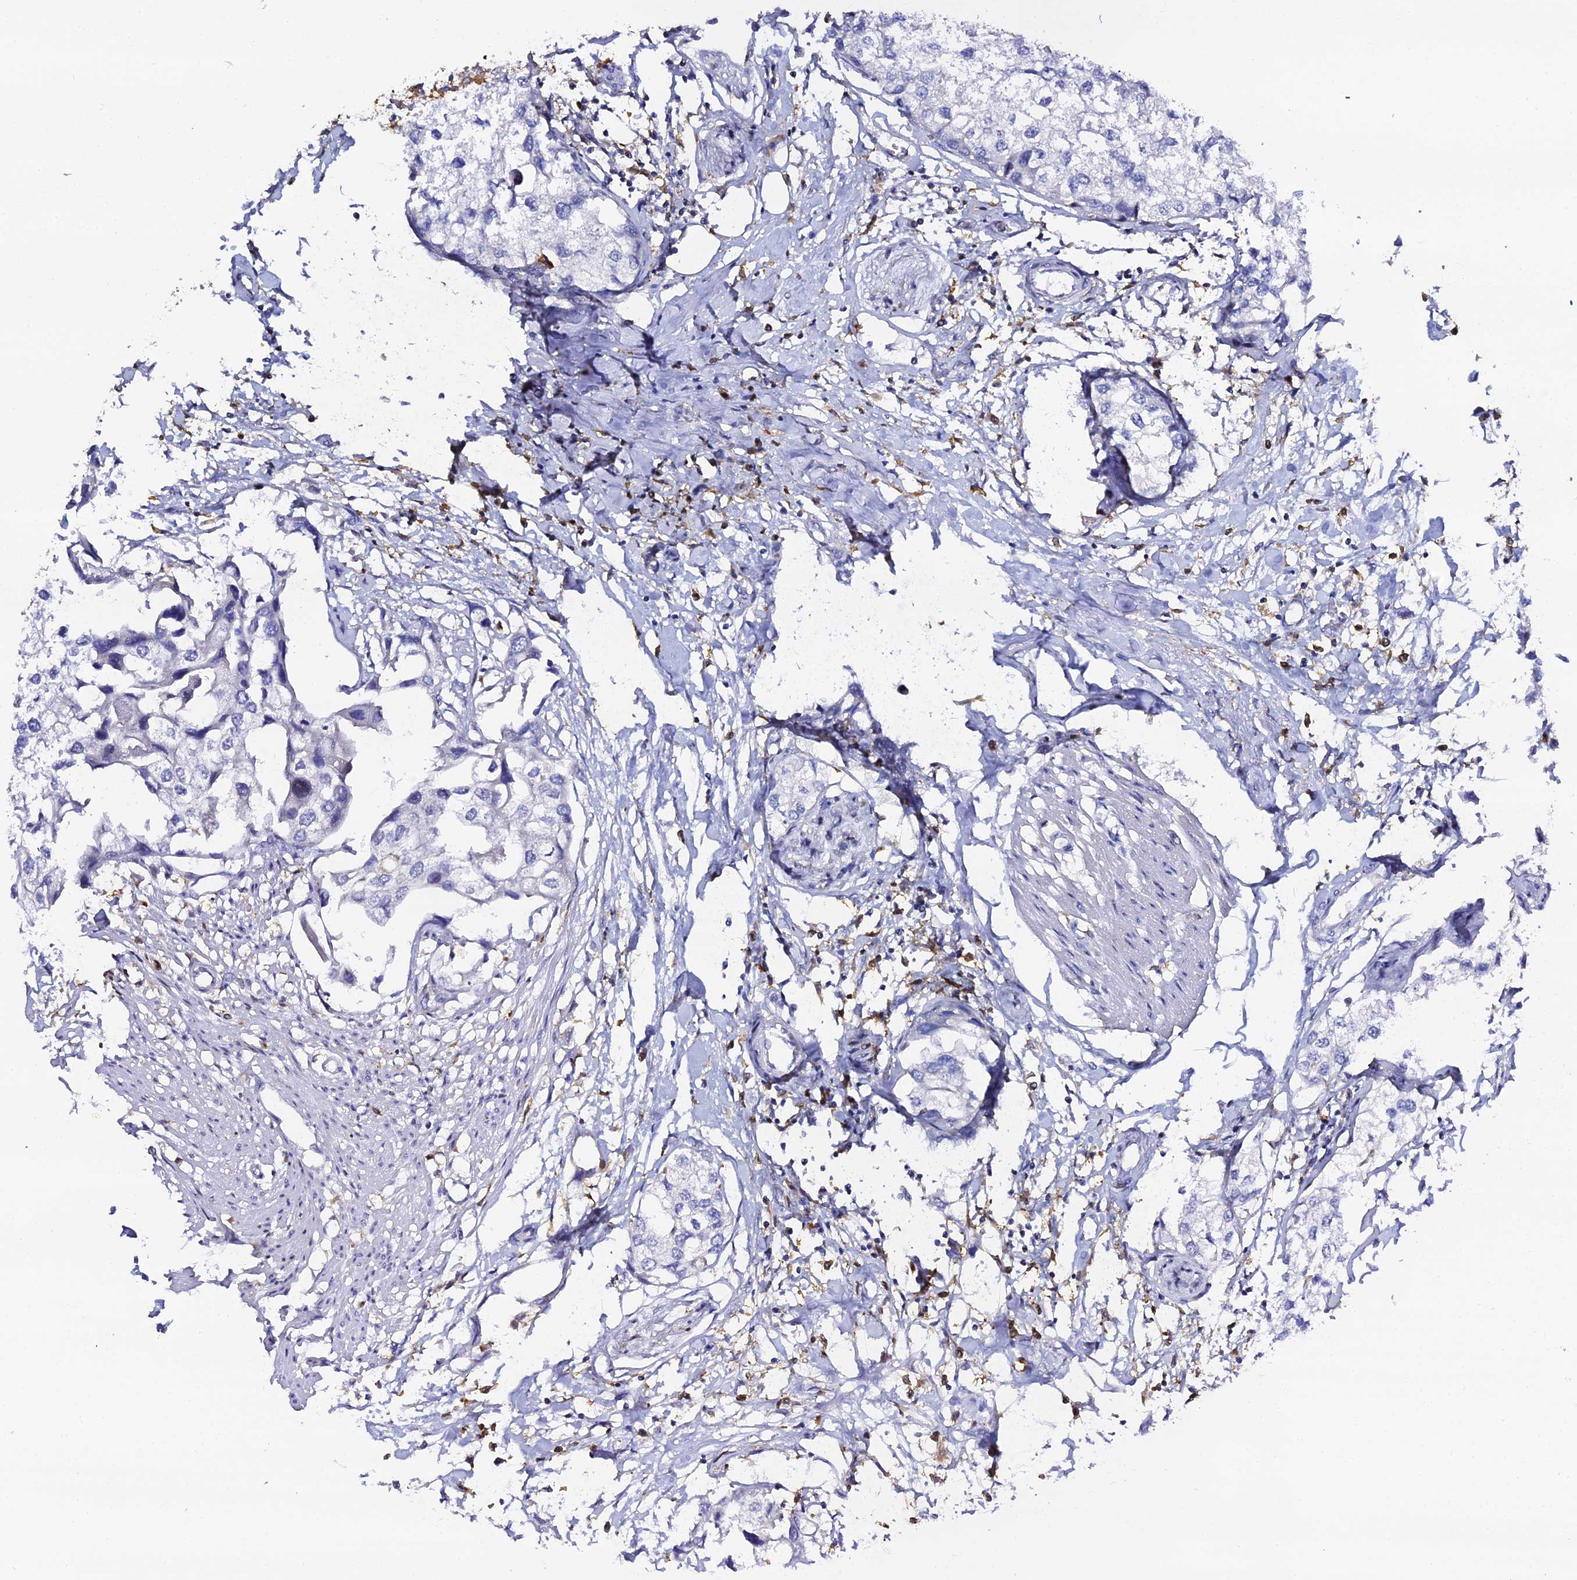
{"staining": {"intensity": "negative", "quantity": "none", "location": "none"}, "tissue": "urothelial cancer", "cell_type": "Tumor cells", "image_type": "cancer", "snomed": [{"axis": "morphology", "description": "Urothelial carcinoma, High grade"}, {"axis": "topography", "description": "Urinary bladder"}], "caption": "DAB (3,3'-diaminobenzidine) immunohistochemical staining of human urothelial carcinoma (high-grade) exhibits no significant positivity in tumor cells.", "gene": "IL4I1", "patient": {"sex": "male", "age": 64}}